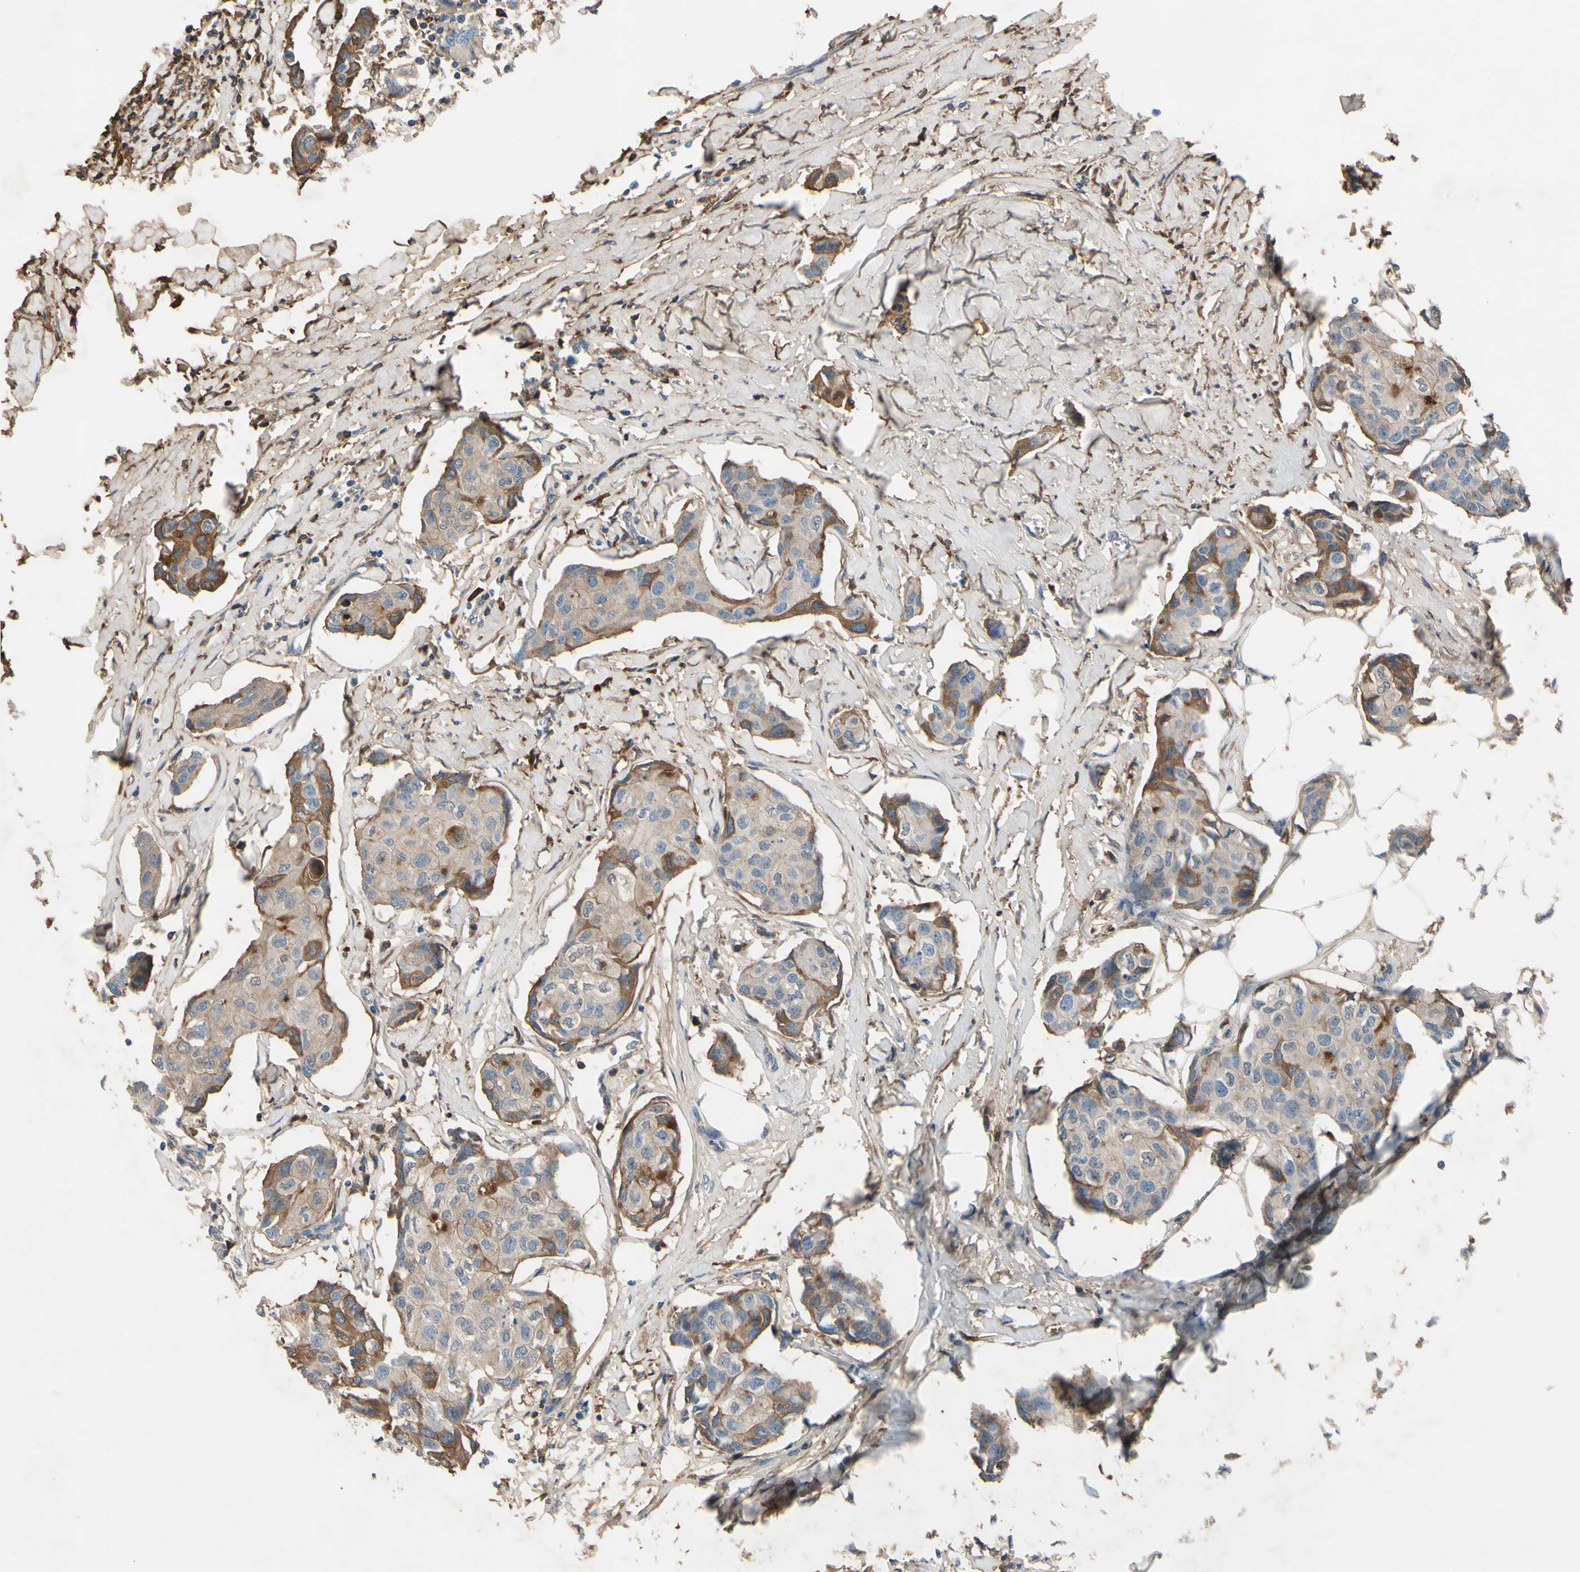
{"staining": {"intensity": "moderate", "quantity": "<25%", "location": "cytoplasmic/membranous"}, "tissue": "breast cancer", "cell_type": "Tumor cells", "image_type": "cancer", "snomed": [{"axis": "morphology", "description": "Duct carcinoma"}, {"axis": "topography", "description": "Breast"}], "caption": "A high-resolution image shows immunohistochemistry staining of breast cancer (infiltrating ductal carcinoma), which reveals moderate cytoplasmic/membranous expression in approximately <25% of tumor cells.", "gene": "TIMP2", "patient": {"sex": "female", "age": 80}}